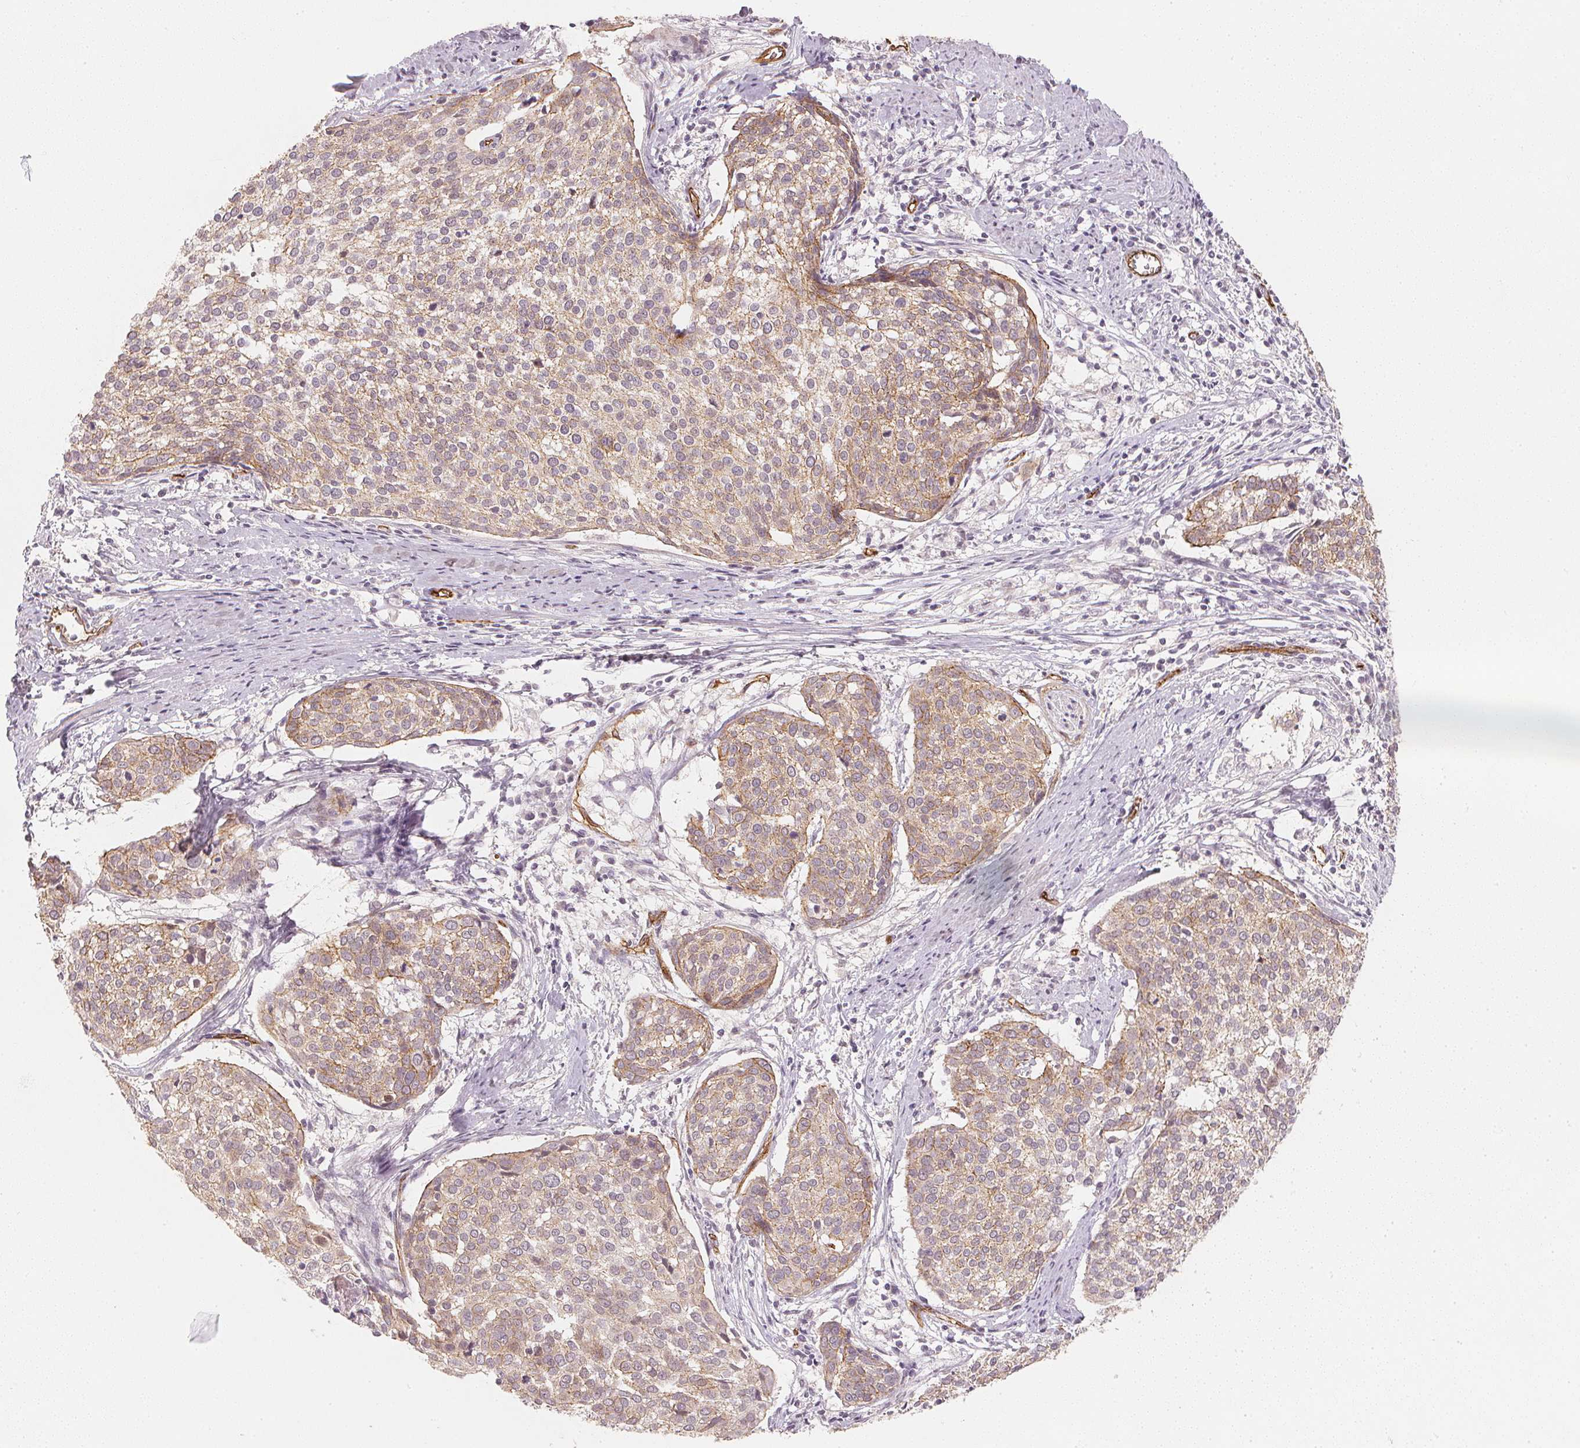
{"staining": {"intensity": "moderate", "quantity": ">75%", "location": "cytoplasmic/membranous"}, "tissue": "cervical cancer", "cell_type": "Tumor cells", "image_type": "cancer", "snomed": [{"axis": "morphology", "description": "Squamous cell carcinoma, NOS"}, {"axis": "topography", "description": "Cervix"}], "caption": "The photomicrograph shows immunohistochemical staining of squamous cell carcinoma (cervical). There is moderate cytoplasmic/membranous expression is appreciated in approximately >75% of tumor cells.", "gene": "CIB1", "patient": {"sex": "female", "age": 39}}